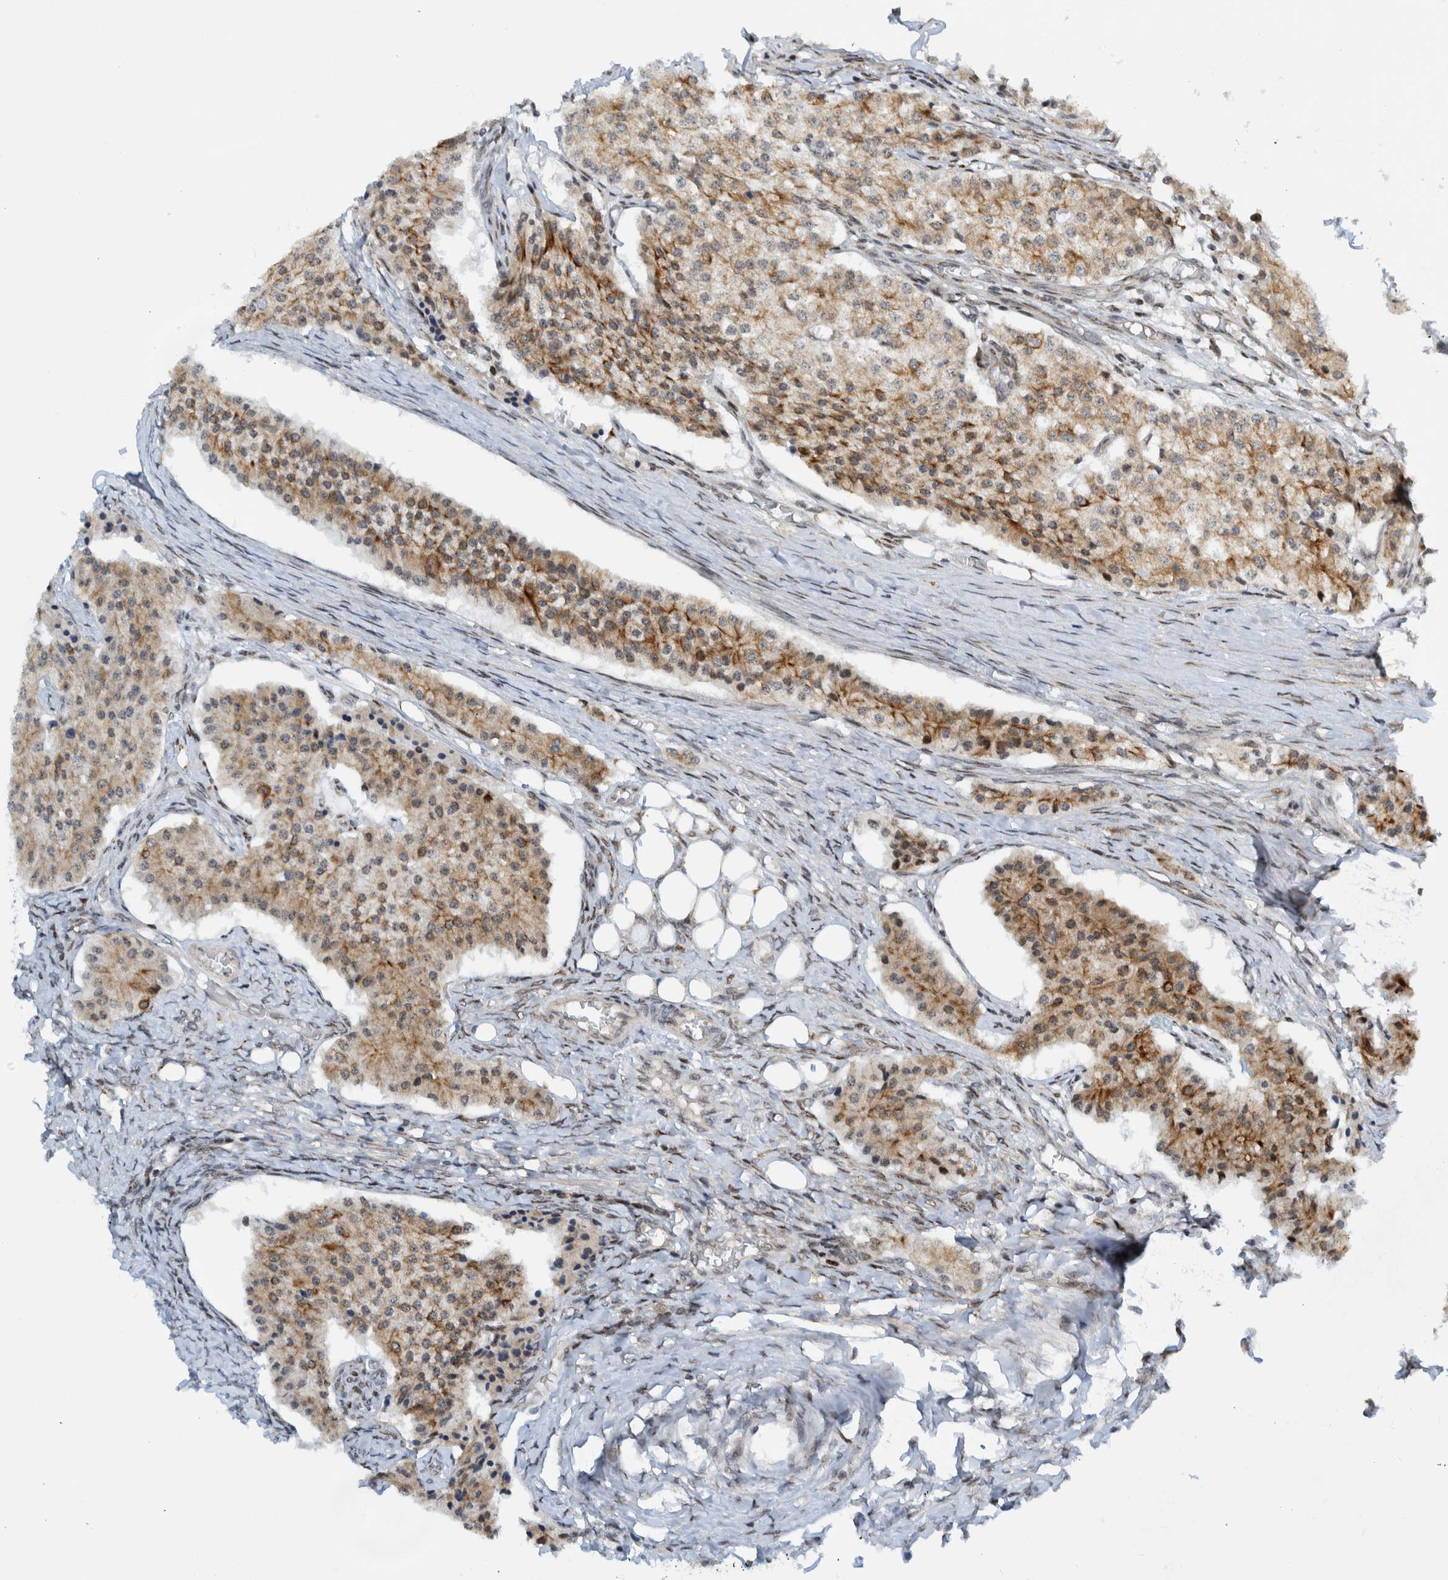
{"staining": {"intensity": "moderate", "quantity": ">75%", "location": "cytoplasmic/membranous"}, "tissue": "carcinoid", "cell_type": "Tumor cells", "image_type": "cancer", "snomed": [{"axis": "morphology", "description": "Carcinoid, malignant, NOS"}, {"axis": "topography", "description": "Colon"}], "caption": "Immunohistochemistry staining of carcinoid (malignant), which shows medium levels of moderate cytoplasmic/membranous staining in approximately >75% of tumor cells indicating moderate cytoplasmic/membranous protein staining. The staining was performed using DAB (brown) for protein detection and nuclei were counterstained in hematoxylin (blue).", "gene": "CCDC57", "patient": {"sex": "female", "age": 52}}